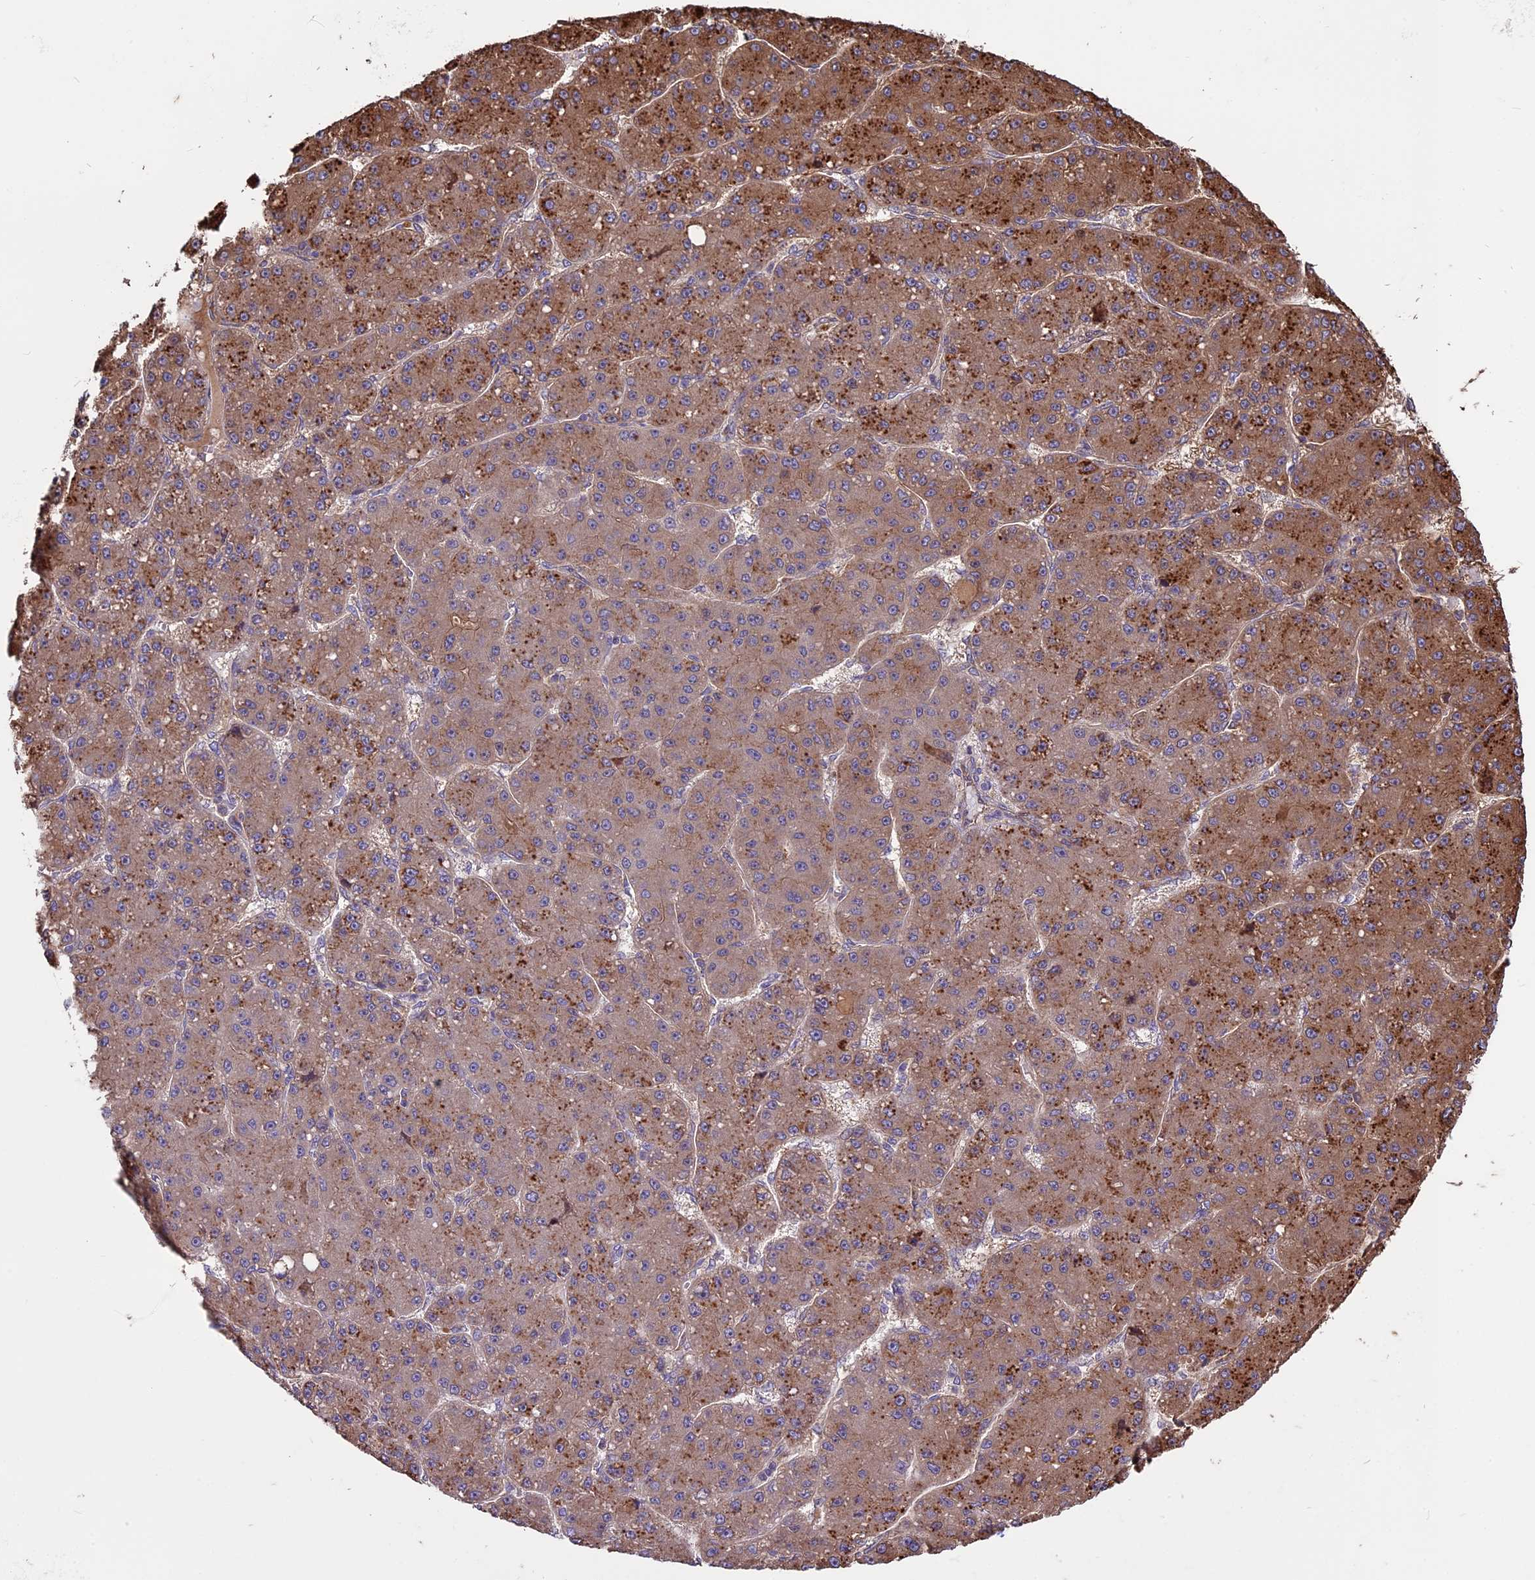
{"staining": {"intensity": "moderate", "quantity": ">75%", "location": "cytoplasmic/membranous"}, "tissue": "liver cancer", "cell_type": "Tumor cells", "image_type": "cancer", "snomed": [{"axis": "morphology", "description": "Carcinoma, Hepatocellular, NOS"}, {"axis": "topography", "description": "Liver"}], "caption": "DAB (3,3'-diaminobenzidine) immunohistochemical staining of human hepatocellular carcinoma (liver) shows moderate cytoplasmic/membranous protein expression in approximately >75% of tumor cells. Immunohistochemistry stains the protein of interest in brown and the nuclei are stained blue.", "gene": "VWA3A", "patient": {"sex": "male", "age": 67}}